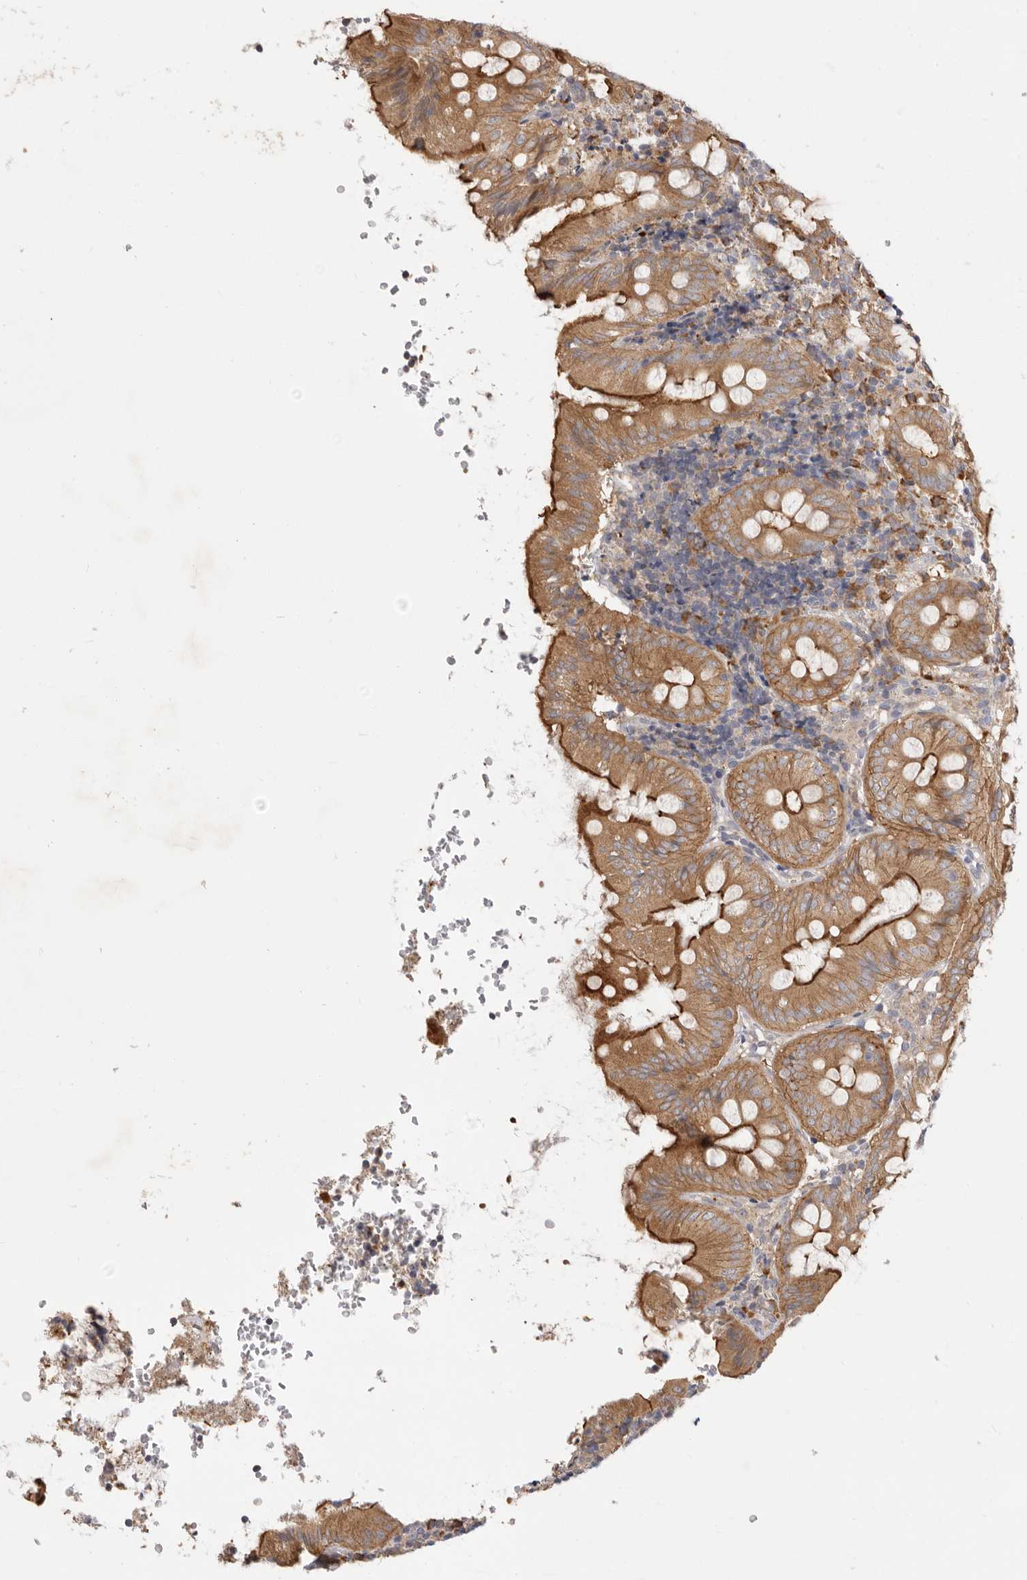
{"staining": {"intensity": "moderate", "quantity": ">75%", "location": "cytoplasmic/membranous"}, "tissue": "appendix", "cell_type": "Glandular cells", "image_type": "normal", "snomed": [{"axis": "morphology", "description": "Normal tissue, NOS"}, {"axis": "topography", "description": "Appendix"}], "caption": "Glandular cells display moderate cytoplasmic/membranous positivity in approximately >75% of cells in benign appendix.", "gene": "USH1C", "patient": {"sex": "male", "age": 8}}